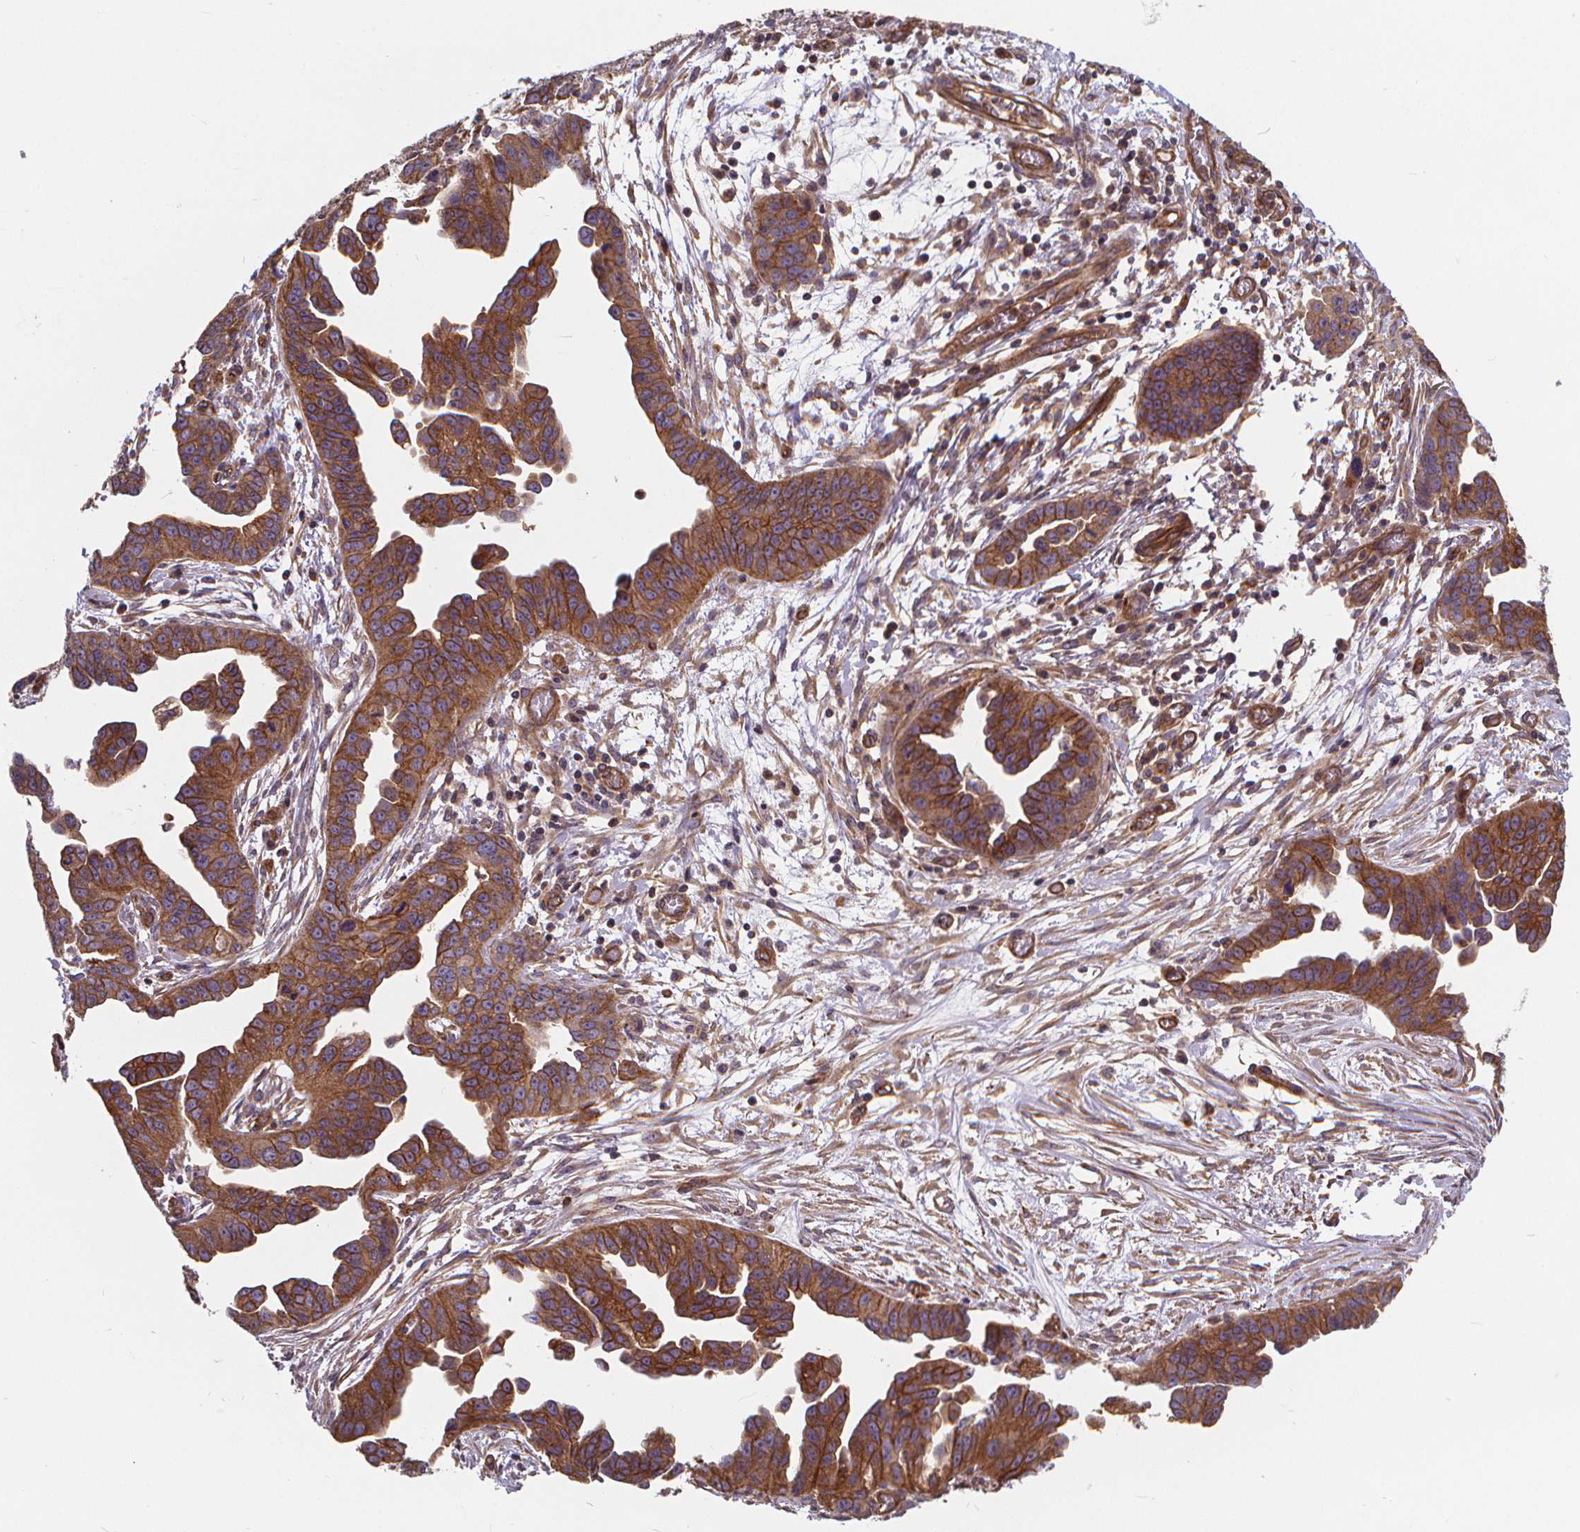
{"staining": {"intensity": "strong", "quantity": ">75%", "location": "cytoplasmic/membranous"}, "tissue": "ovarian cancer", "cell_type": "Tumor cells", "image_type": "cancer", "snomed": [{"axis": "morphology", "description": "Cystadenocarcinoma, serous, NOS"}, {"axis": "topography", "description": "Ovary"}], "caption": "Ovarian cancer (serous cystadenocarcinoma) stained for a protein displays strong cytoplasmic/membranous positivity in tumor cells. The staining was performed using DAB (3,3'-diaminobenzidine) to visualize the protein expression in brown, while the nuclei were stained in blue with hematoxylin (Magnification: 20x).", "gene": "CLINT1", "patient": {"sex": "female", "age": 75}}